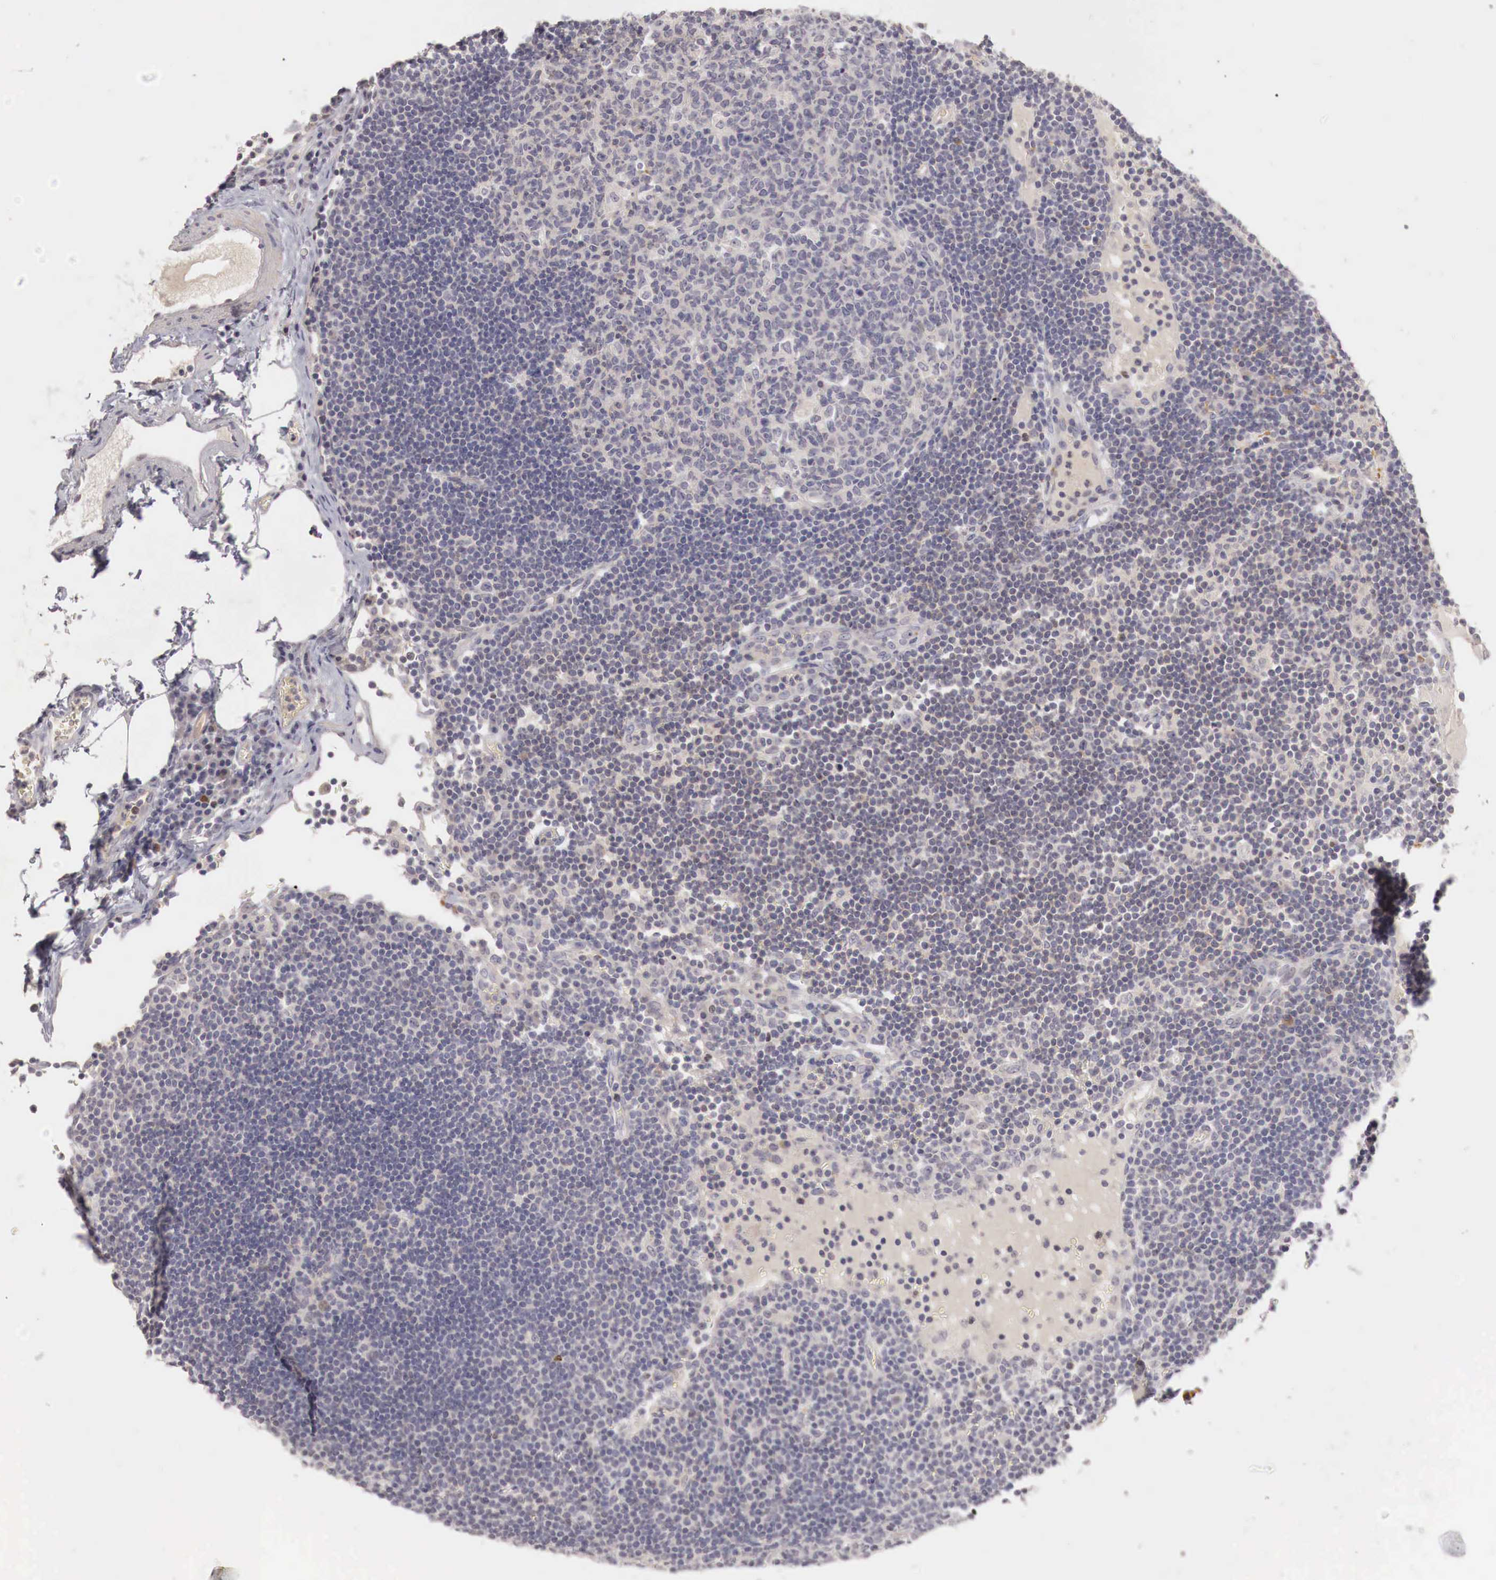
{"staining": {"intensity": "negative", "quantity": "none", "location": "none"}, "tissue": "lymph node", "cell_type": "Germinal center cells", "image_type": "normal", "snomed": [{"axis": "morphology", "description": "Normal tissue, NOS"}, {"axis": "topography", "description": "Lymph node"}], "caption": "An image of lymph node stained for a protein reveals no brown staining in germinal center cells.", "gene": "GATA1", "patient": {"sex": "male", "age": 54}}